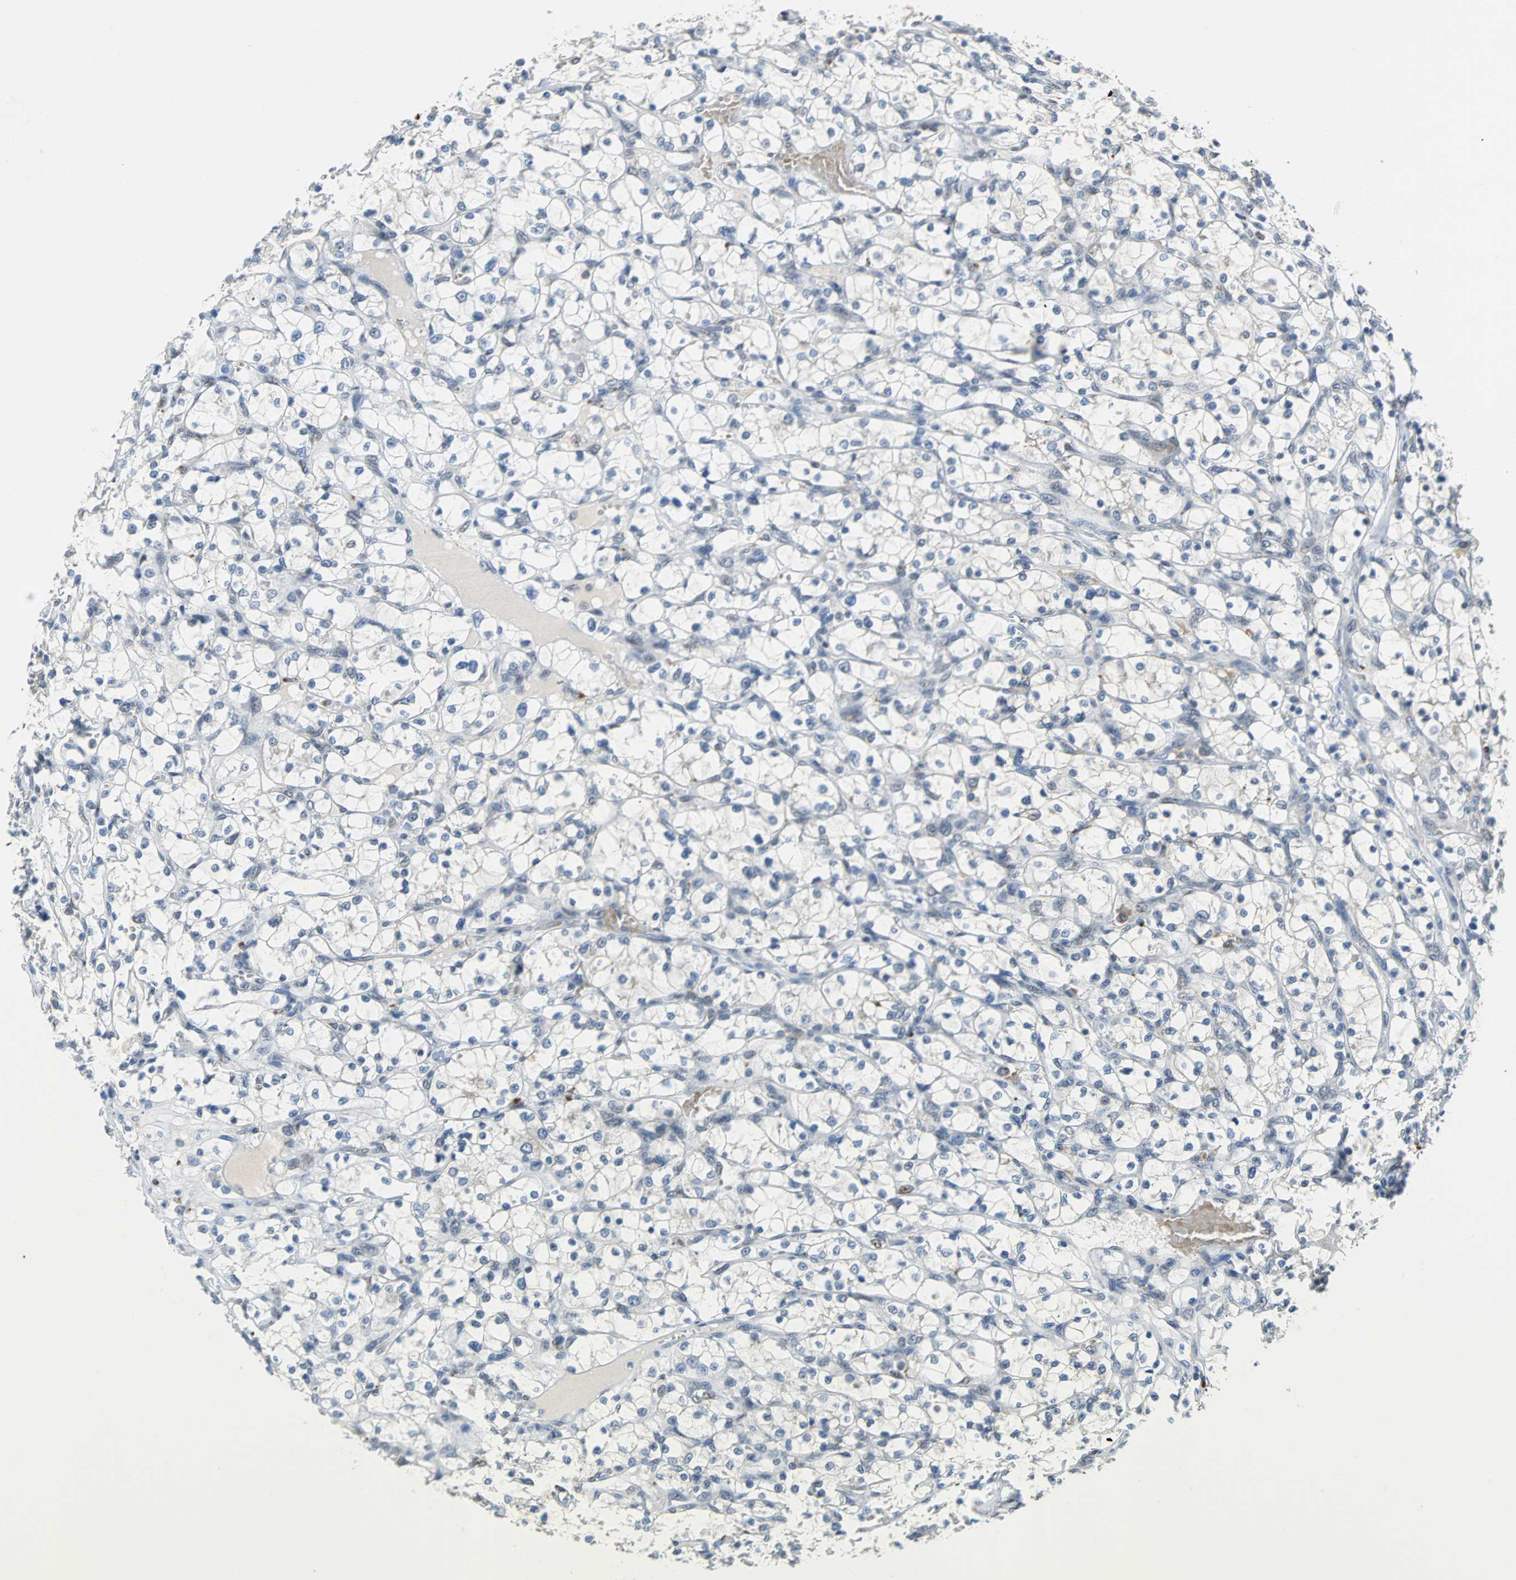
{"staining": {"intensity": "negative", "quantity": "none", "location": "none"}, "tissue": "renal cancer", "cell_type": "Tumor cells", "image_type": "cancer", "snomed": [{"axis": "morphology", "description": "Adenocarcinoma, NOS"}, {"axis": "topography", "description": "Kidney"}], "caption": "Histopathology image shows no significant protein positivity in tumor cells of renal cancer.", "gene": "HLX", "patient": {"sex": "female", "age": 69}}